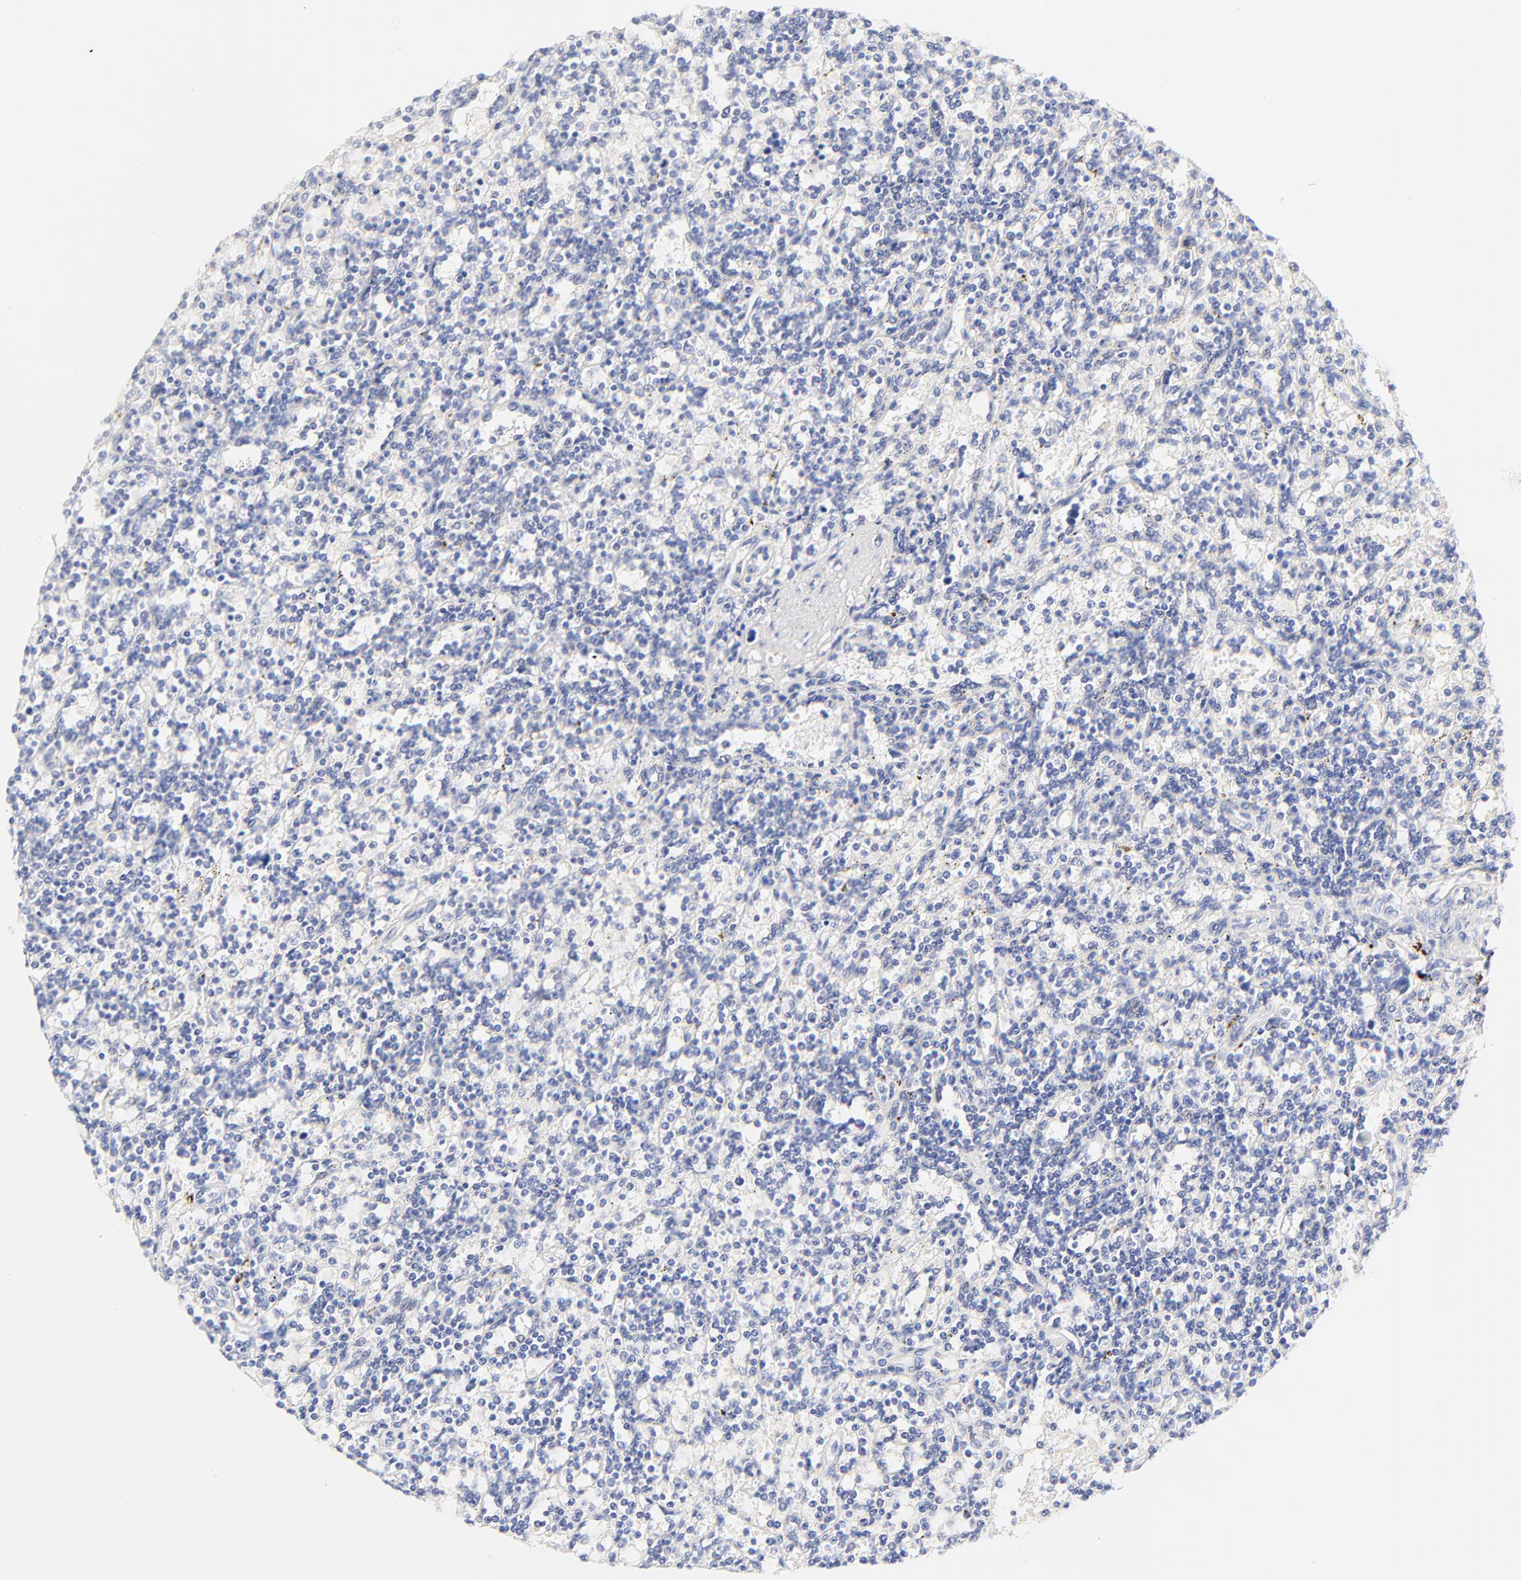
{"staining": {"intensity": "negative", "quantity": "none", "location": "none"}, "tissue": "lymphoma", "cell_type": "Tumor cells", "image_type": "cancer", "snomed": [{"axis": "morphology", "description": "Malignant lymphoma, non-Hodgkin's type, Low grade"}, {"axis": "topography", "description": "Spleen"}], "caption": "IHC image of neoplastic tissue: human malignant lymphoma, non-Hodgkin's type (low-grade) stained with DAB demonstrates no significant protein staining in tumor cells. (DAB immunohistochemistry (IHC), high magnification).", "gene": "PTK7", "patient": {"sex": "male", "age": 73}}